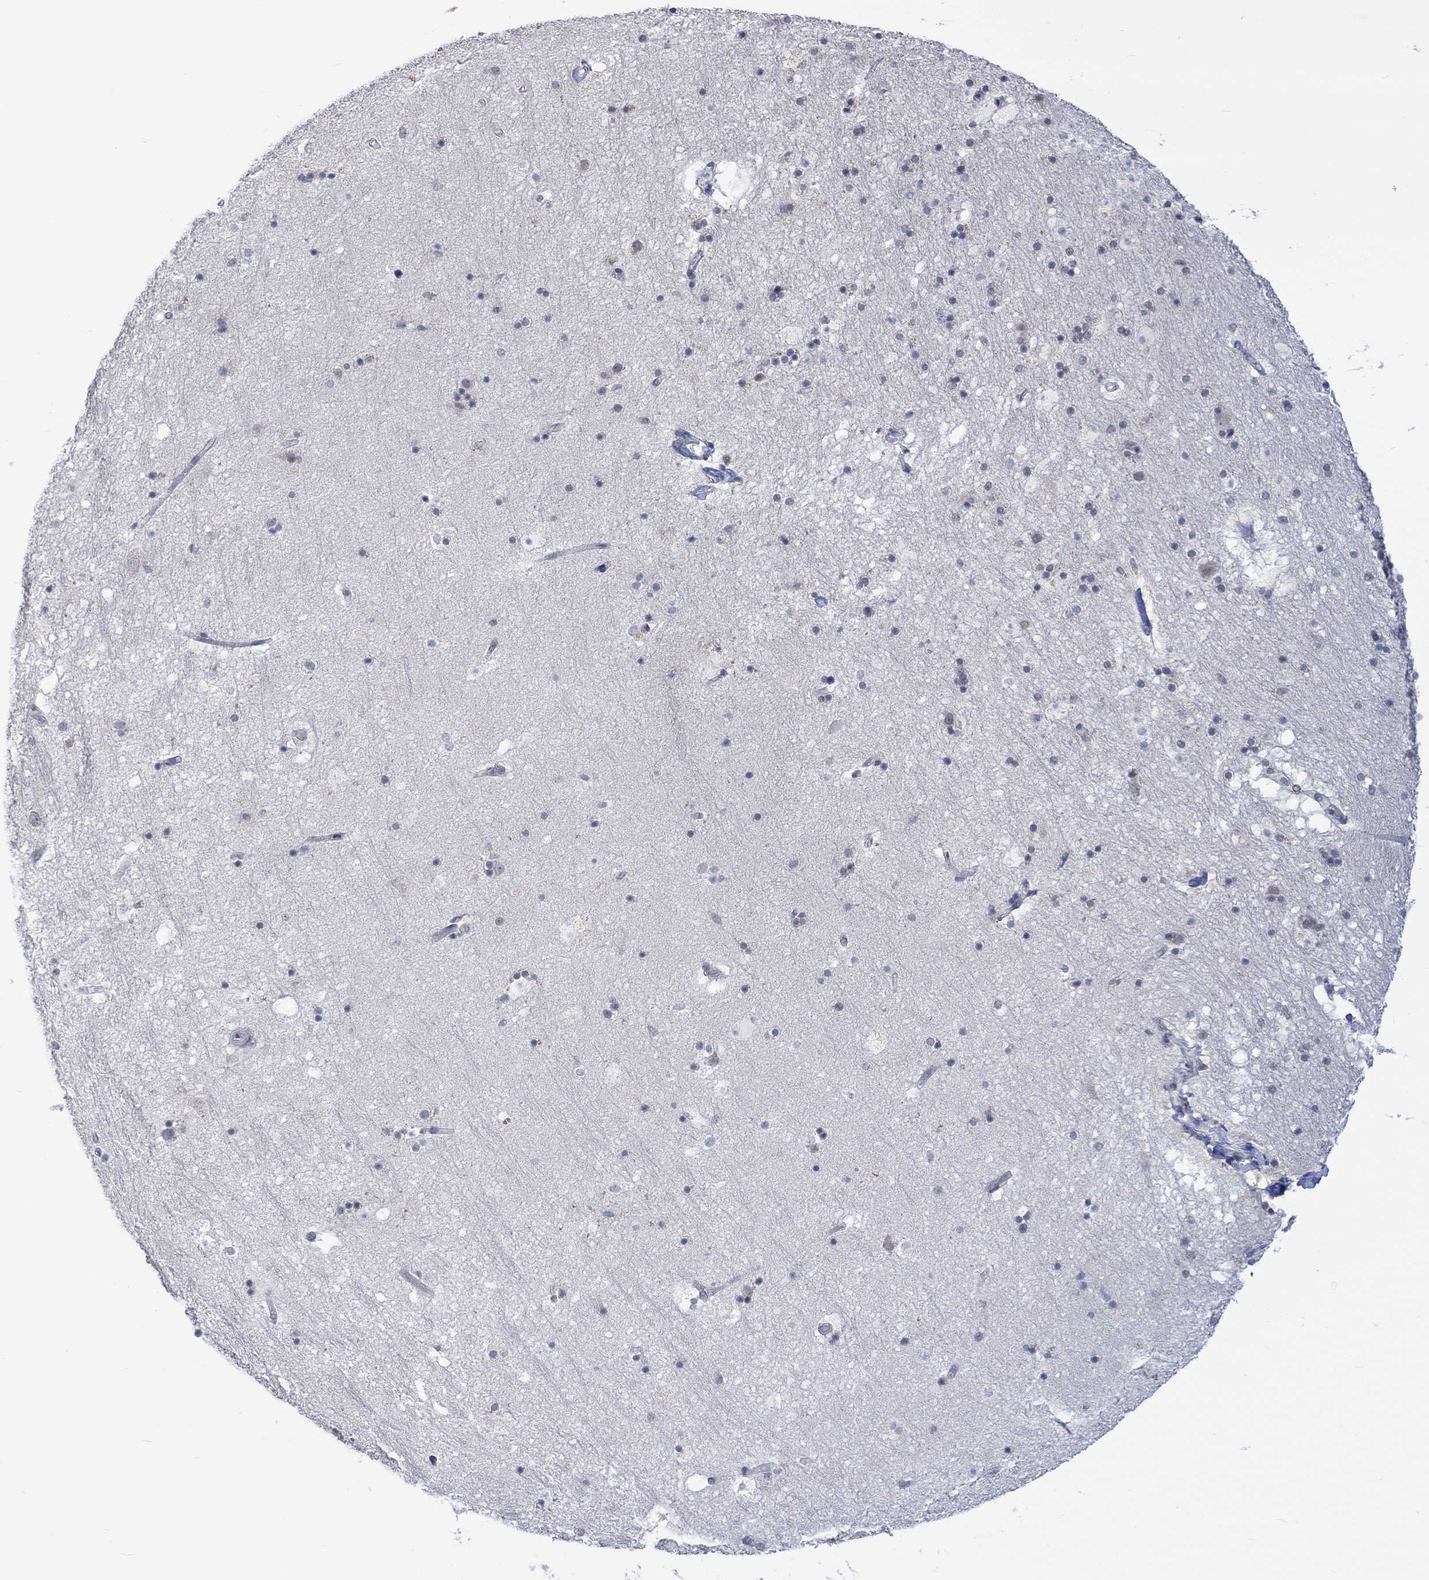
{"staining": {"intensity": "weak", "quantity": "<25%", "location": "nuclear"}, "tissue": "hippocampus", "cell_type": "Glial cells", "image_type": "normal", "snomed": [{"axis": "morphology", "description": "Normal tissue, NOS"}, {"axis": "topography", "description": "Hippocampus"}], "caption": "A high-resolution photomicrograph shows immunohistochemistry (IHC) staining of unremarkable hippocampus, which shows no significant expression in glial cells.", "gene": "RAD54L2", "patient": {"sex": "male", "age": 51}}